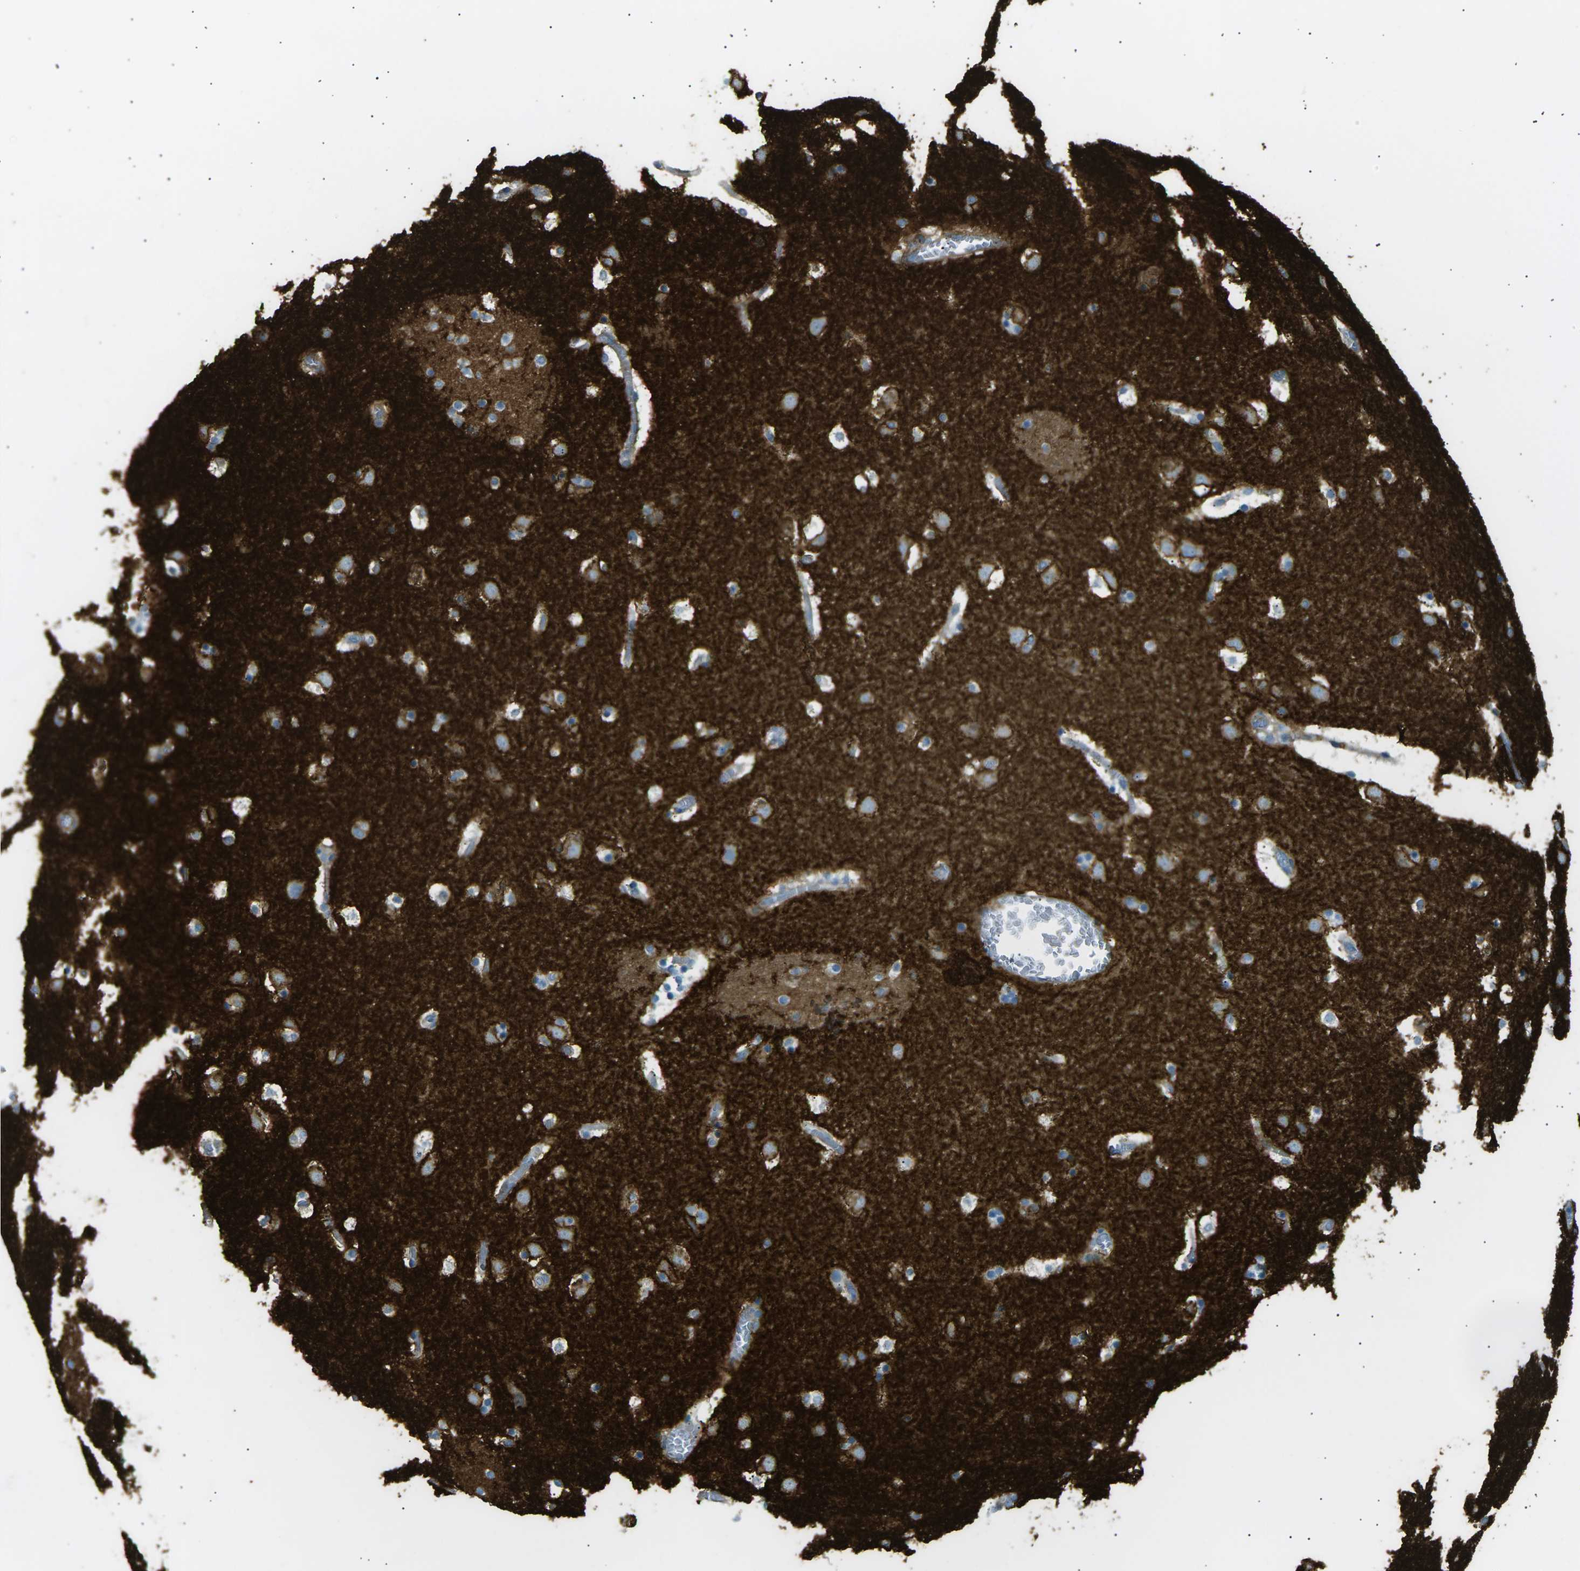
{"staining": {"intensity": "weak", "quantity": "<25%", "location": "cytoplasmic/membranous"}, "tissue": "caudate", "cell_type": "Glial cells", "image_type": "normal", "snomed": [{"axis": "morphology", "description": "Normal tissue, NOS"}, {"axis": "topography", "description": "Lateral ventricle wall"}], "caption": "Immunohistochemistry photomicrograph of normal caudate: human caudate stained with DAB reveals no significant protein staining in glial cells.", "gene": "ATP2B4", "patient": {"sex": "male", "age": 45}}